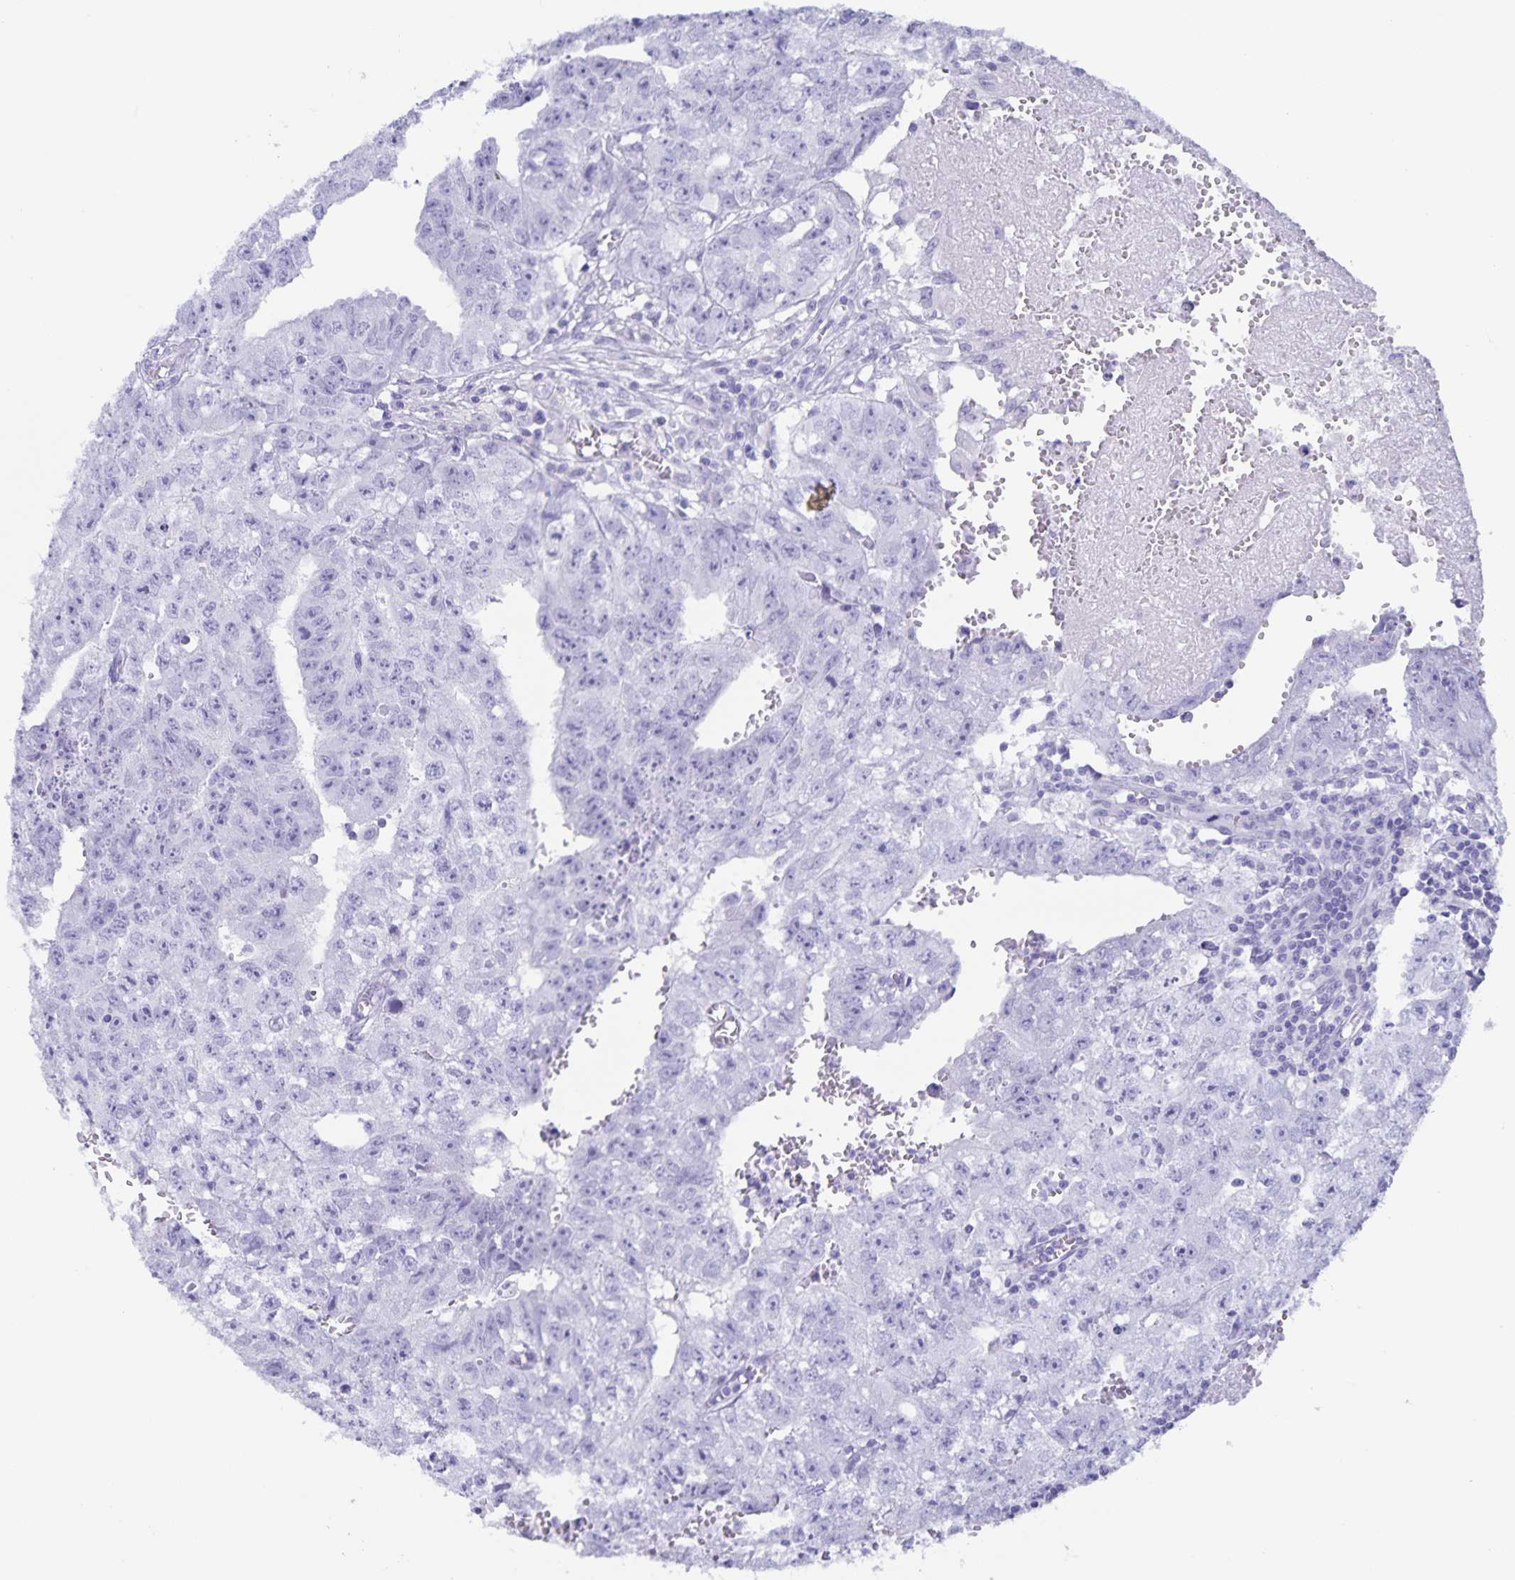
{"staining": {"intensity": "negative", "quantity": "none", "location": "none"}, "tissue": "testis cancer", "cell_type": "Tumor cells", "image_type": "cancer", "snomed": [{"axis": "morphology", "description": "Carcinoma, Embryonal, NOS"}, {"axis": "morphology", "description": "Teratoma, malignant, NOS"}, {"axis": "topography", "description": "Testis"}], "caption": "Immunohistochemistry (IHC) of human testis teratoma (malignant) demonstrates no expression in tumor cells.", "gene": "AQP4", "patient": {"sex": "male", "age": 24}}